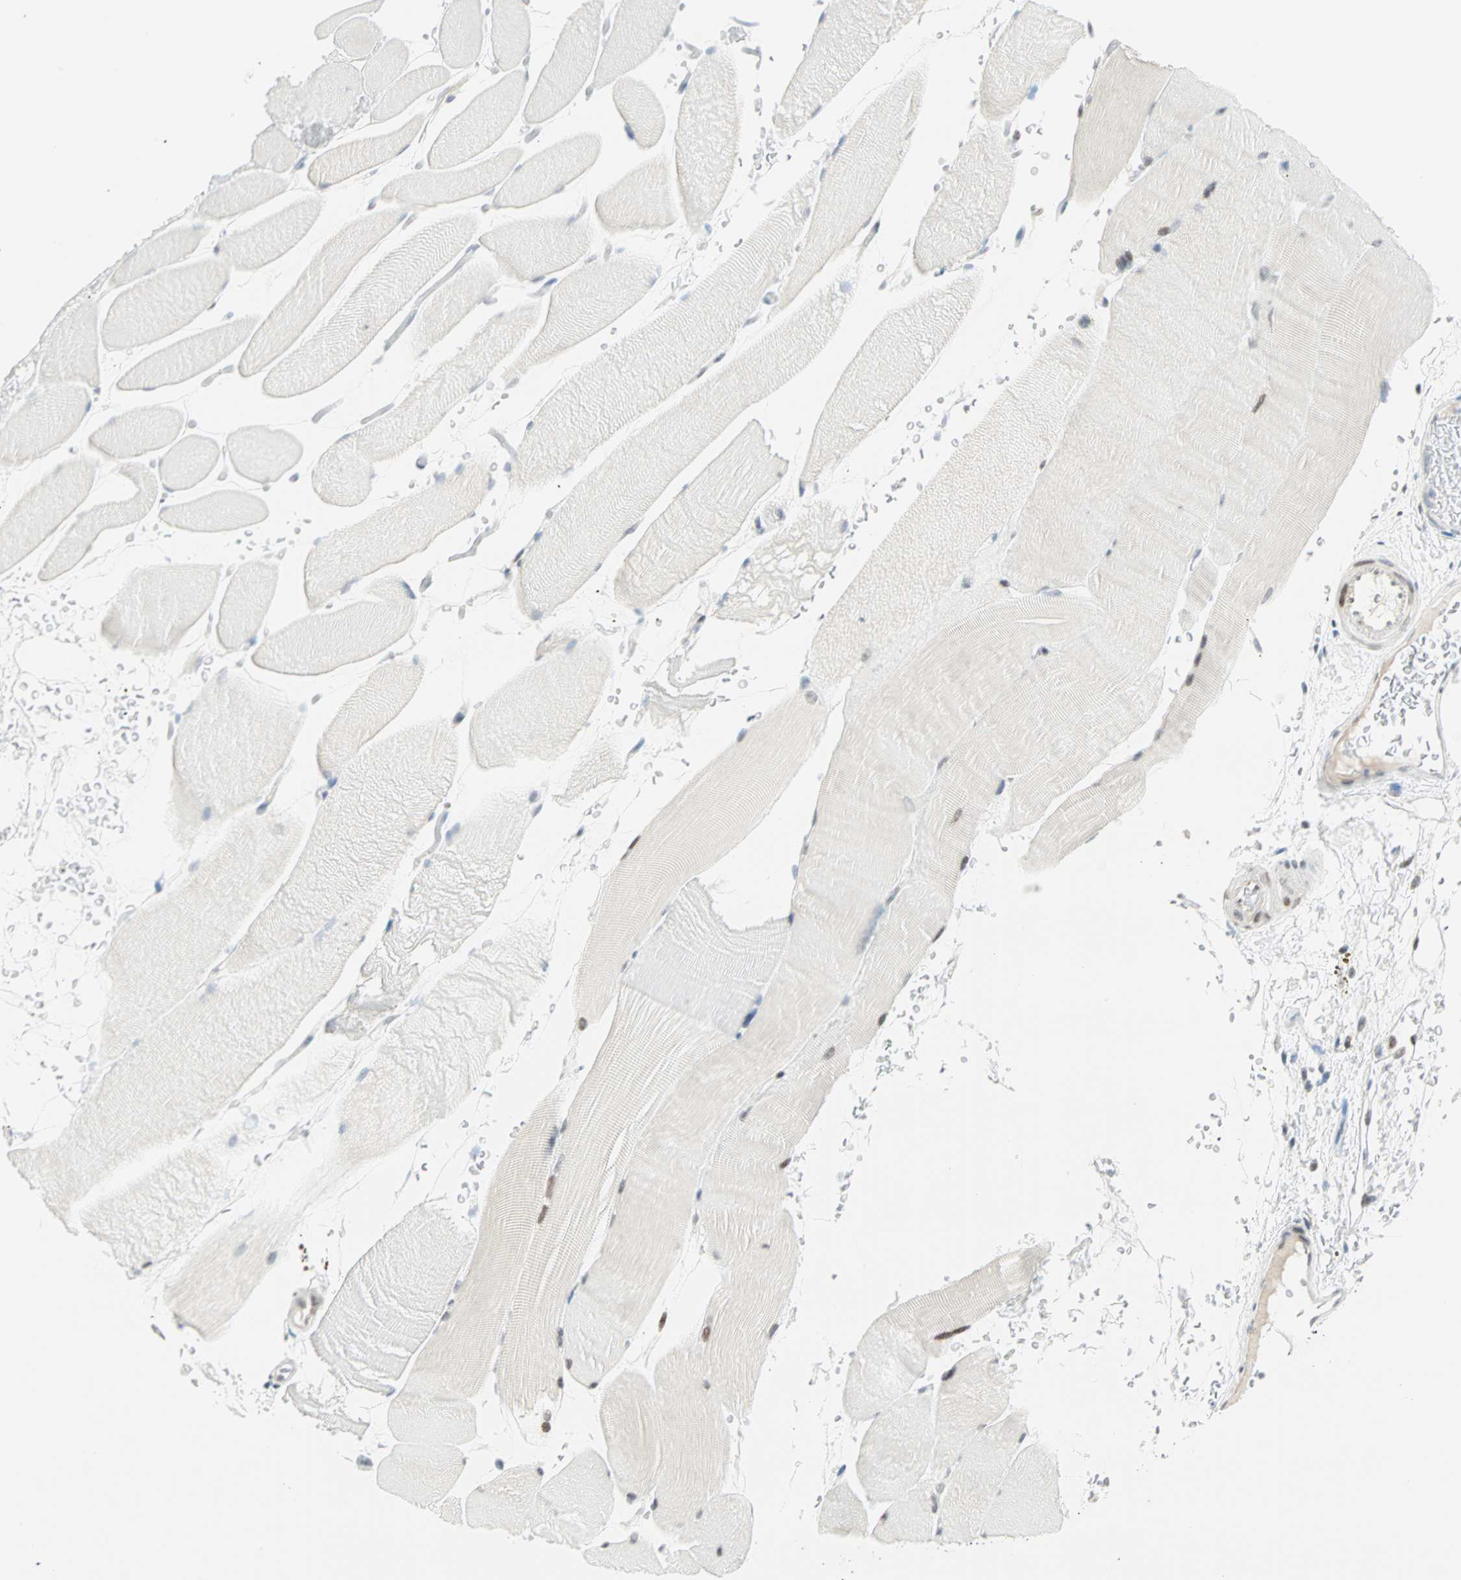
{"staining": {"intensity": "weak", "quantity": "<25%", "location": "nuclear"}, "tissue": "skeletal muscle", "cell_type": "Myocytes", "image_type": "normal", "snomed": [{"axis": "morphology", "description": "Normal tissue, NOS"}, {"axis": "topography", "description": "Skeletal muscle"}], "caption": "Myocytes are negative for brown protein staining in benign skeletal muscle. (Immunohistochemistry, brightfield microscopy, high magnification).", "gene": "PKNOX1", "patient": {"sex": "female", "age": 37}}